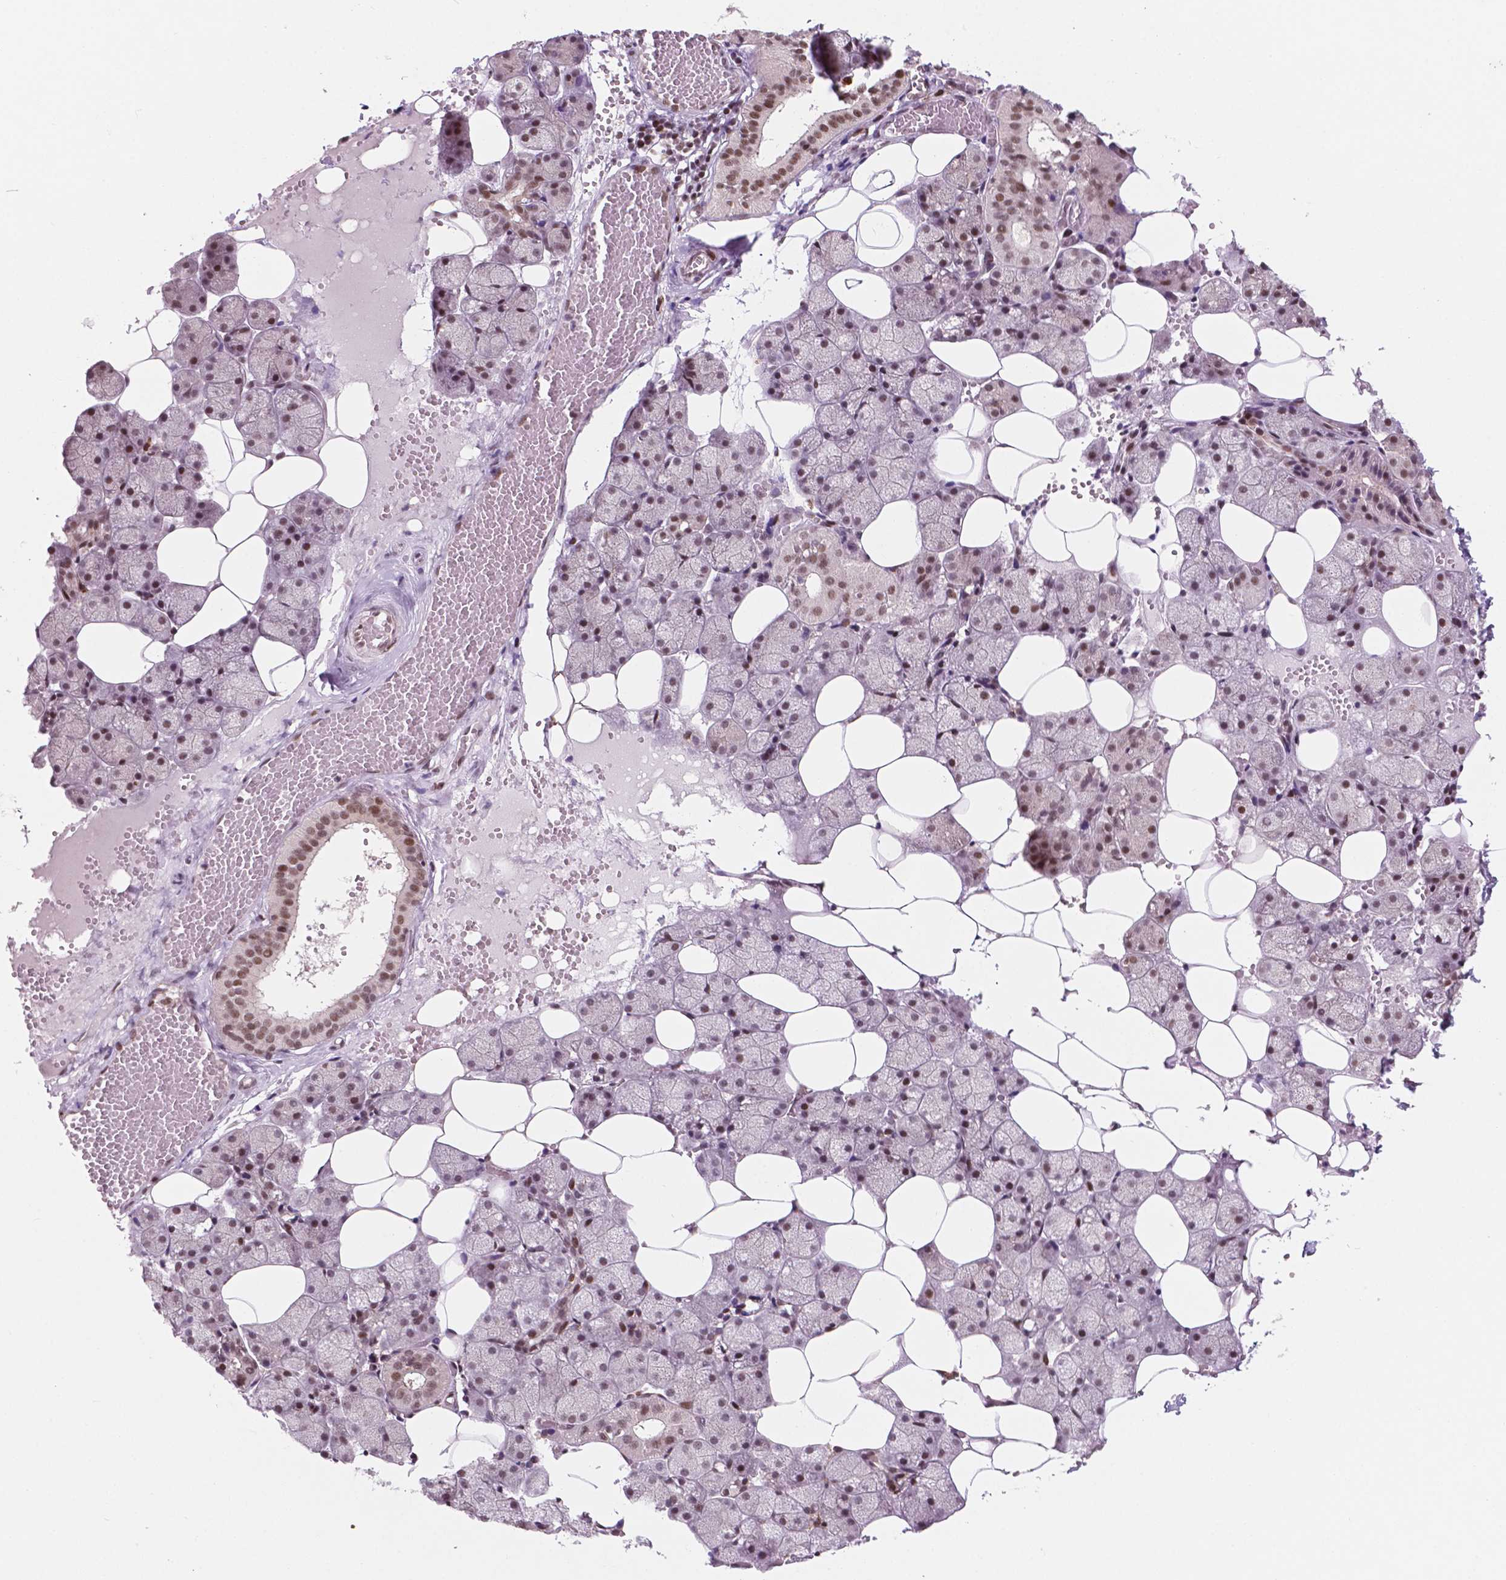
{"staining": {"intensity": "moderate", "quantity": "25%-75%", "location": "nuclear"}, "tissue": "salivary gland", "cell_type": "Glandular cells", "image_type": "normal", "snomed": [{"axis": "morphology", "description": "Normal tissue, NOS"}, {"axis": "topography", "description": "Salivary gland"}], "caption": "Immunohistochemical staining of unremarkable human salivary gland displays moderate nuclear protein staining in approximately 25%-75% of glandular cells.", "gene": "PER2", "patient": {"sex": "male", "age": 38}}